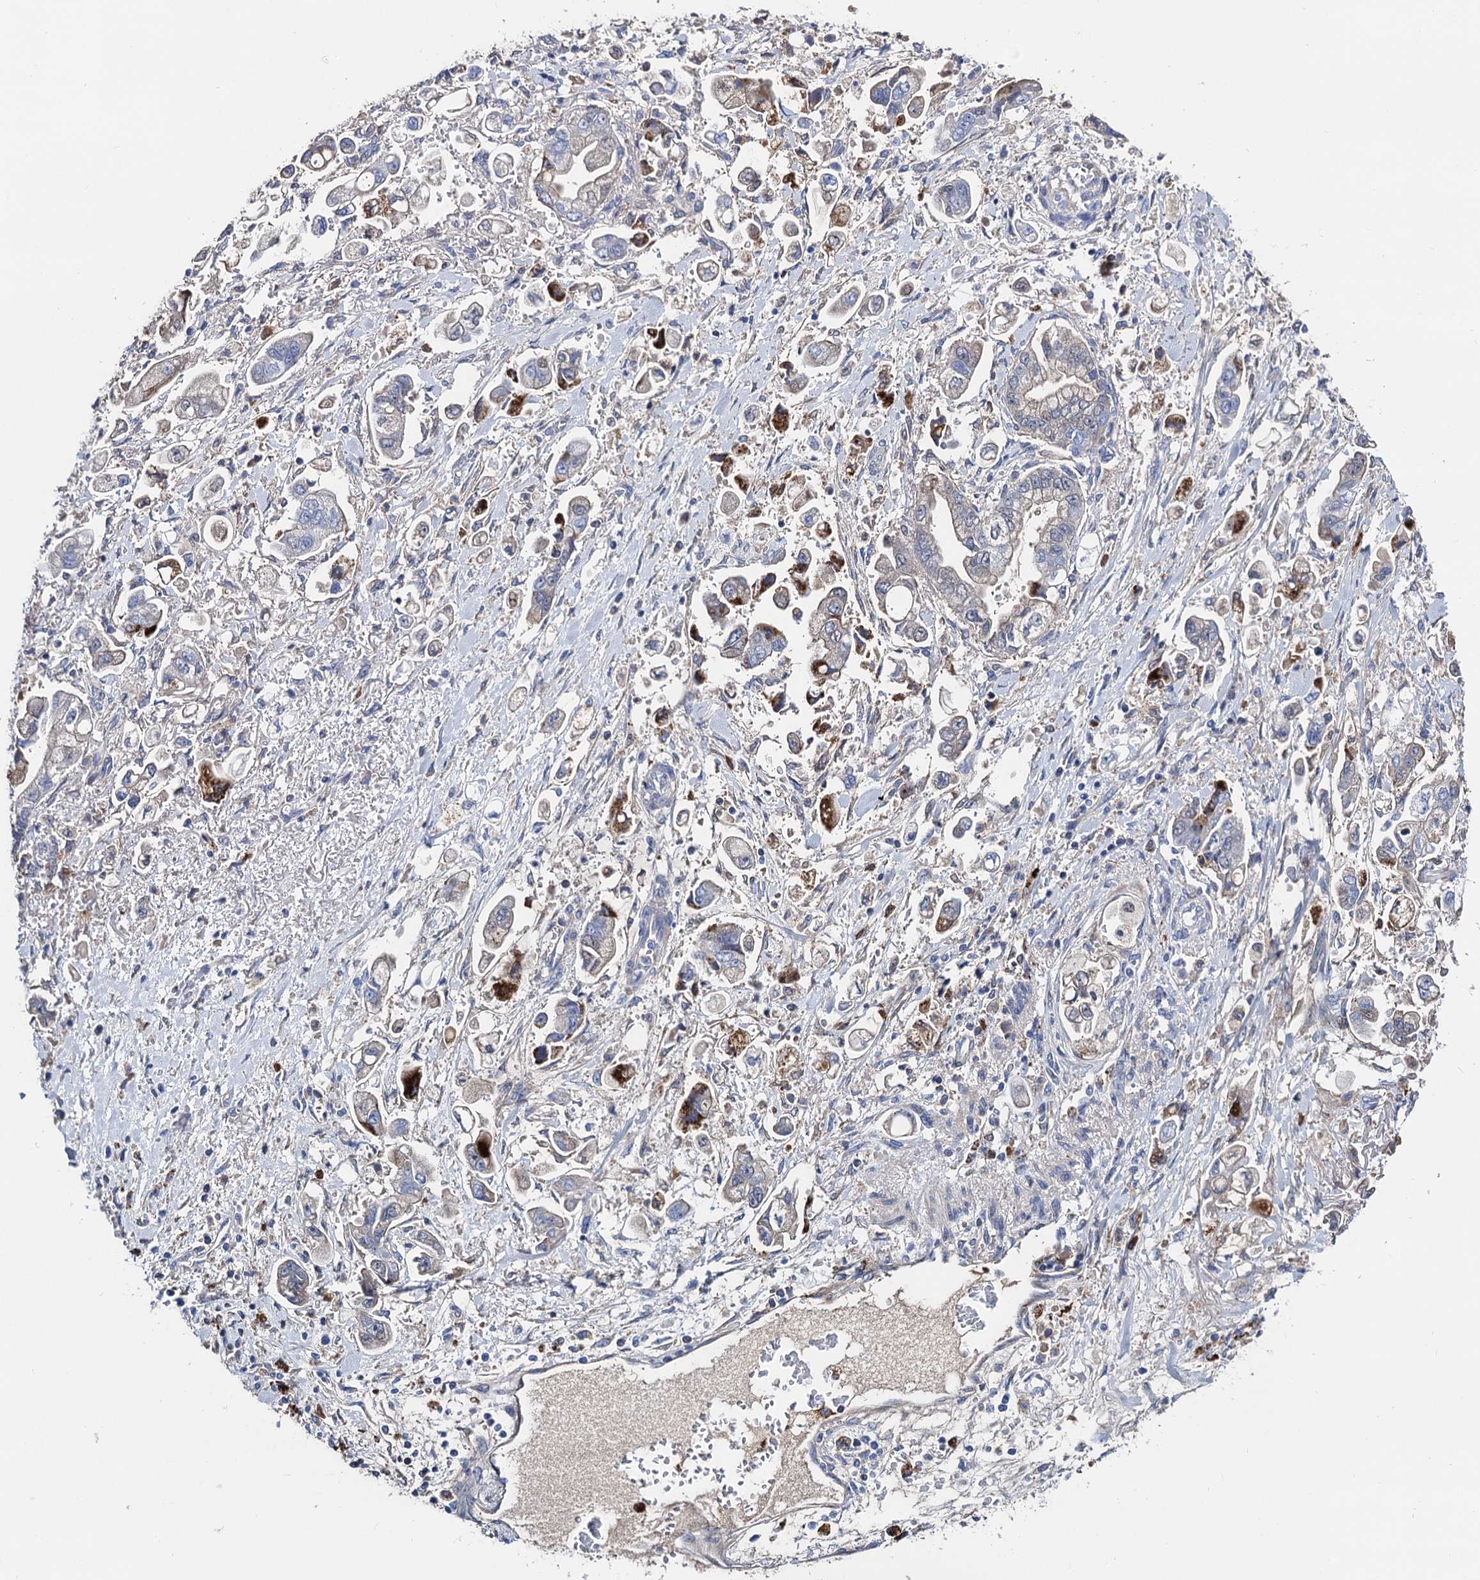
{"staining": {"intensity": "moderate", "quantity": "<25%", "location": "cytoplasmic/membranous"}, "tissue": "stomach cancer", "cell_type": "Tumor cells", "image_type": "cancer", "snomed": [{"axis": "morphology", "description": "Adenocarcinoma, NOS"}, {"axis": "topography", "description": "Stomach"}], "caption": "Protein expression analysis of stomach cancer (adenocarcinoma) shows moderate cytoplasmic/membranous staining in about <25% of tumor cells.", "gene": "FREM3", "patient": {"sex": "male", "age": 62}}